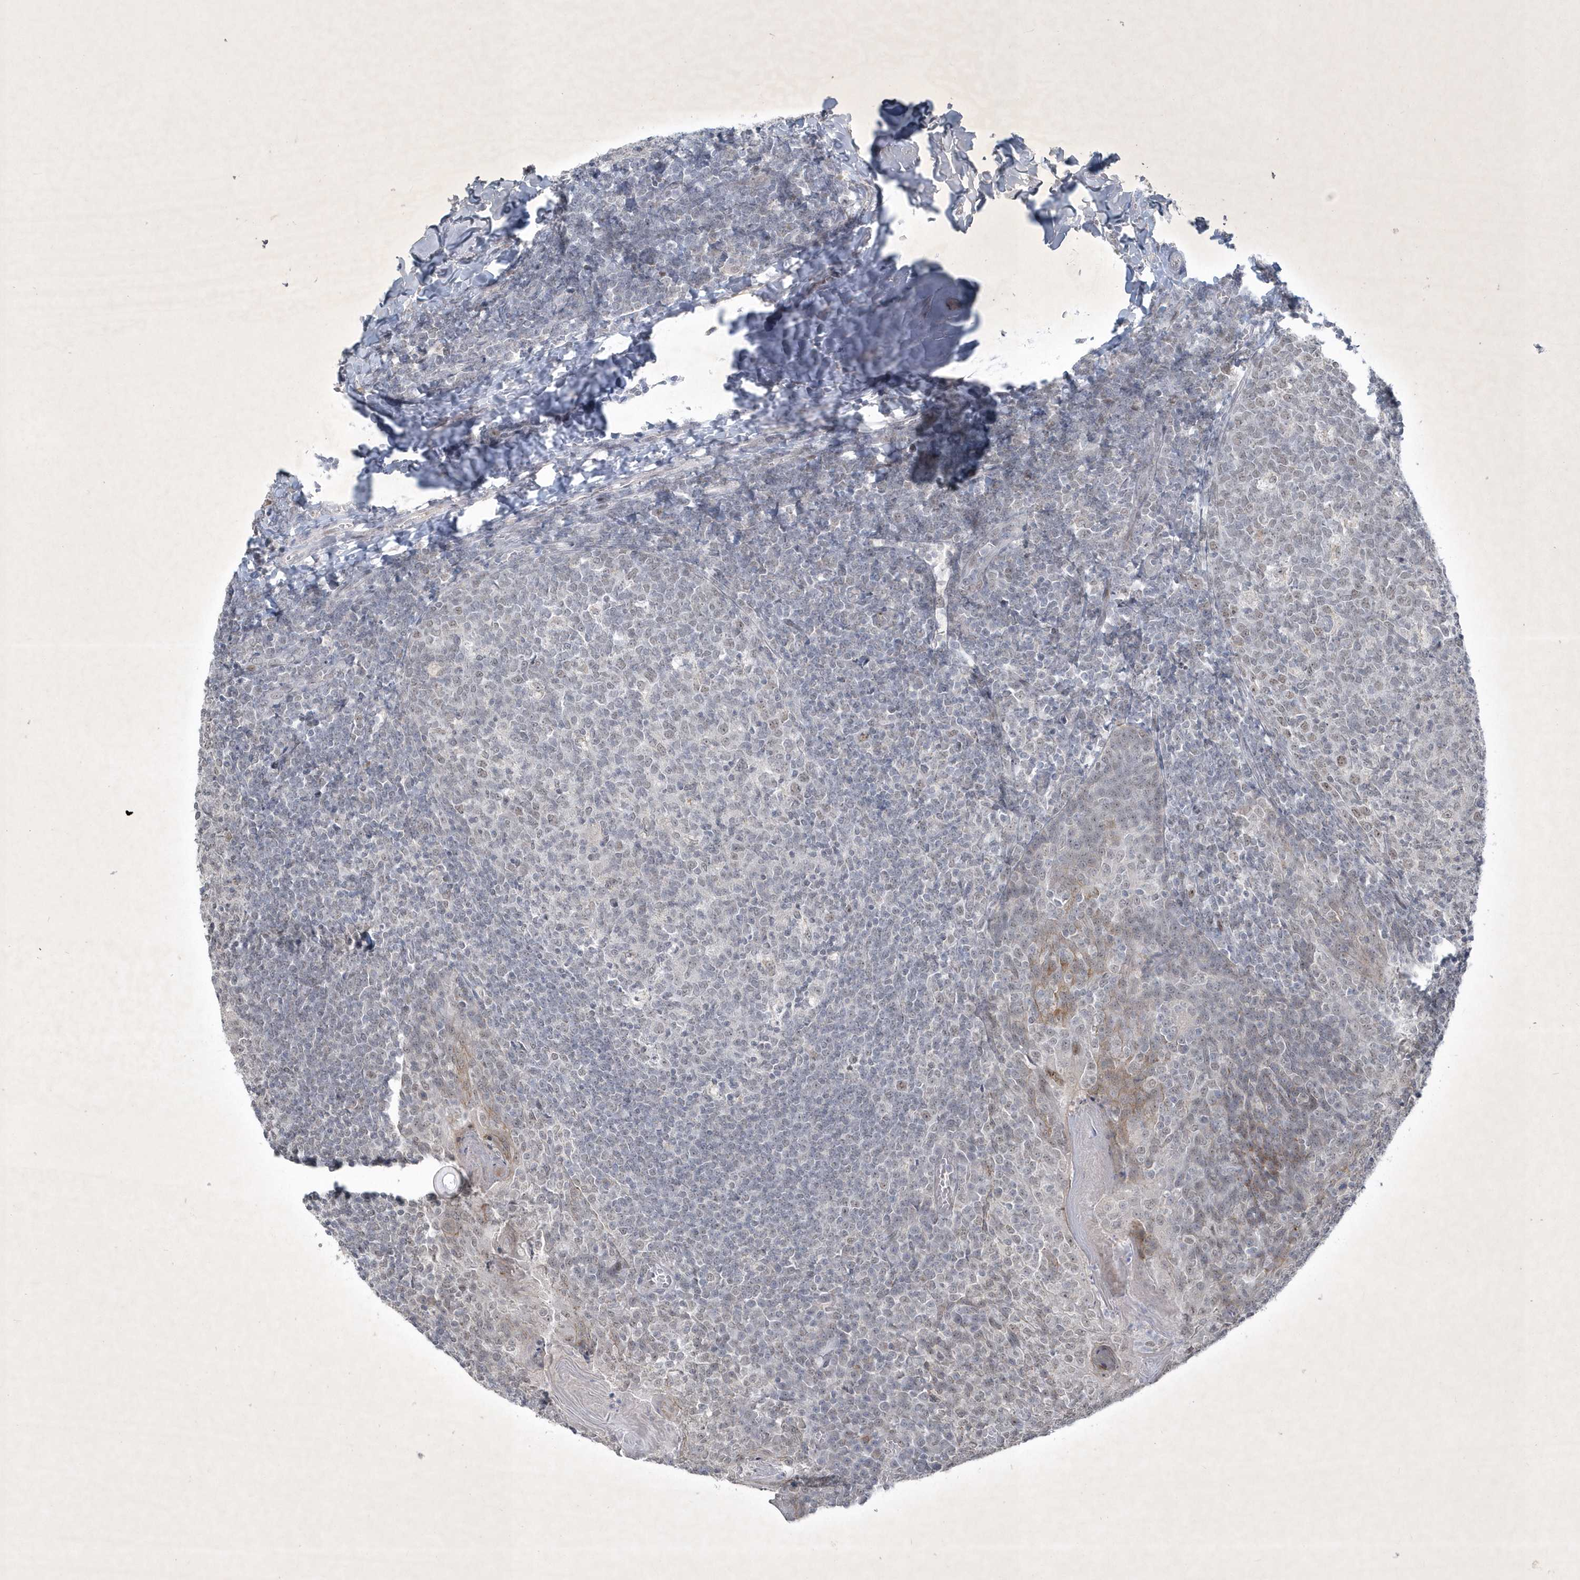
{"staining": {"intensity": "weak", "quantity": "<25%", "location": "nuclear"}, "tissue": "tonsil", "cell_type": "Germinal center cells", "image_type": "normal", "snomed": [{"axis": "morphology", "description": "Normal tissue, NOS"}, {"axis": "topography", "description": "Tonsil"}], "caption": "IHC image of unremarkable tonsil stained for a protein (brown), which shows no expression in germinal center cells.", "gene": "ZBTB9", "patient": {"sex": "female", "age": 19}}